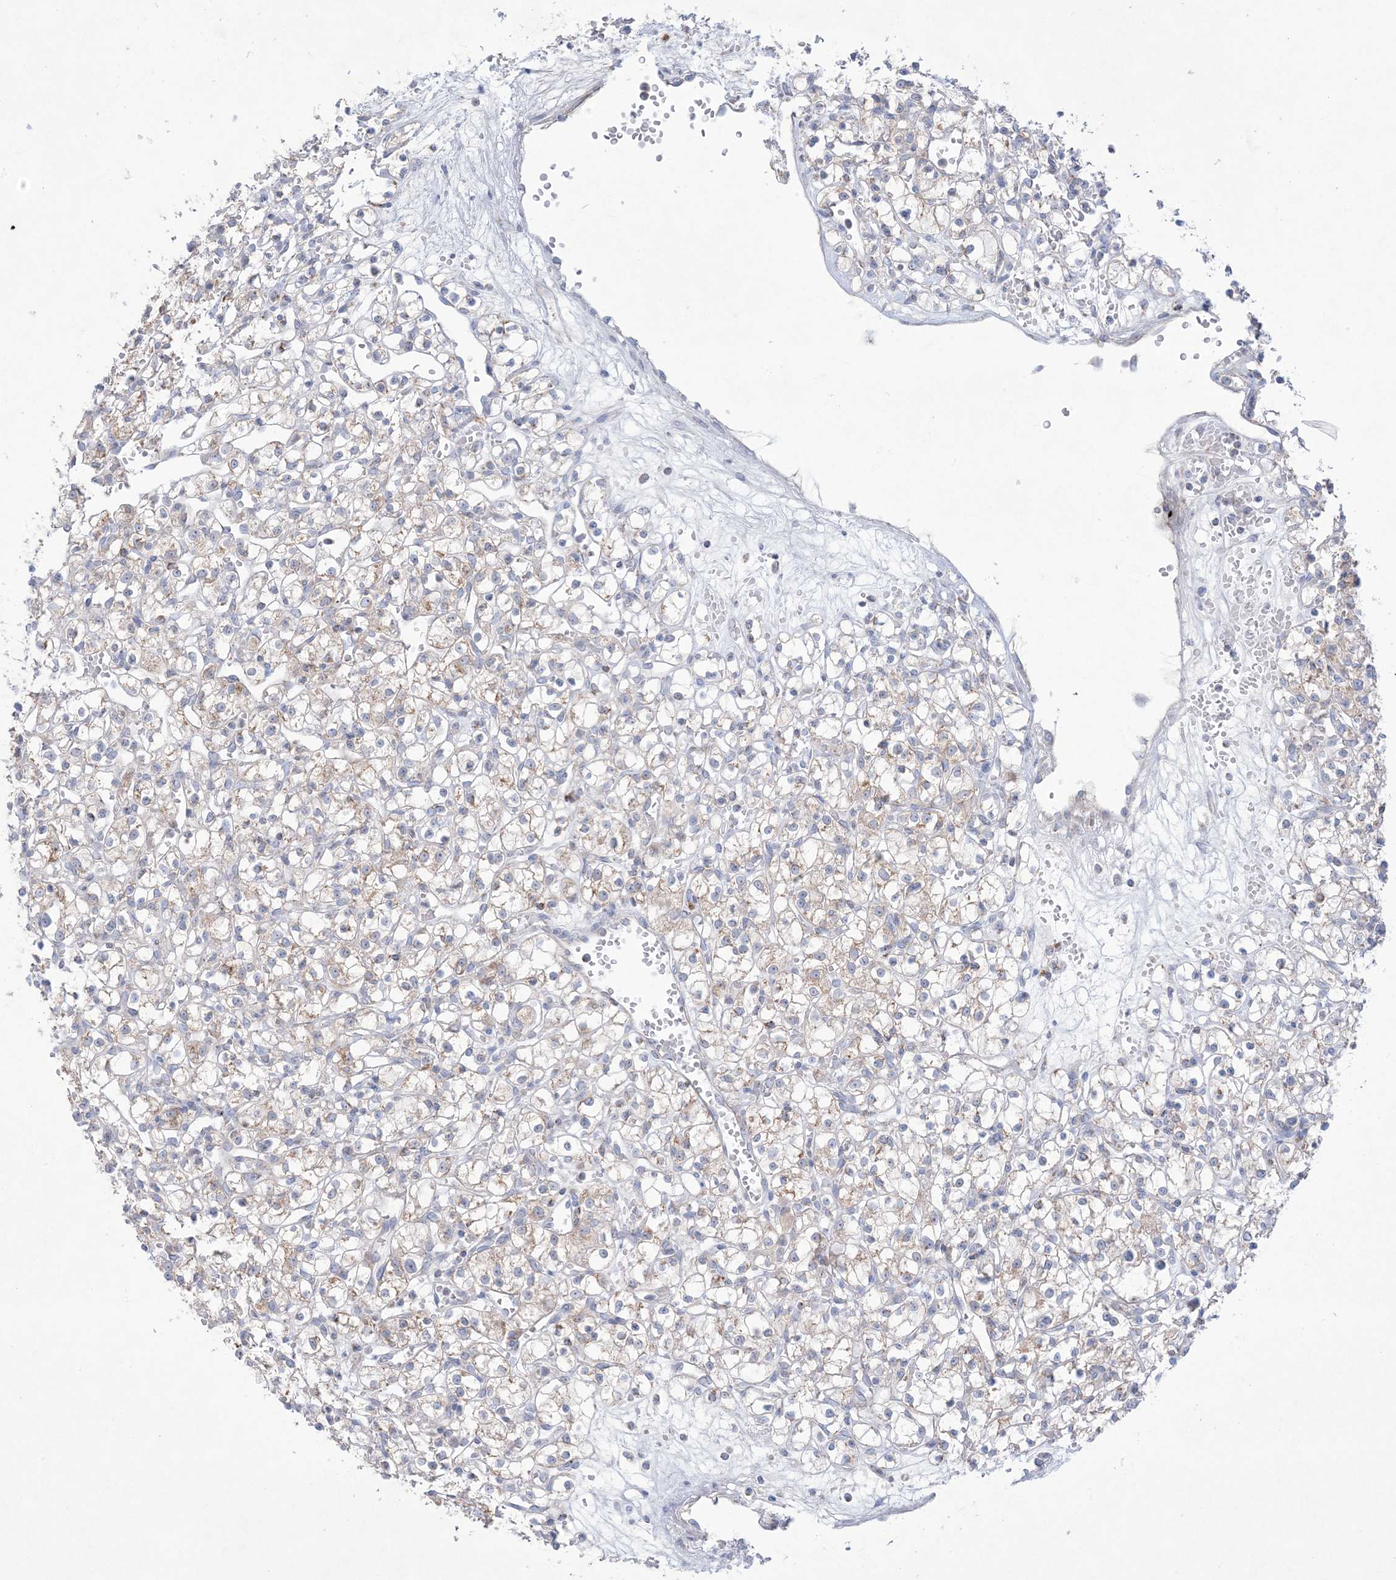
{"staining": {"intensity": "weak", "quantity": "25%-75%", "location": "cytoplasmic/membranous"}, "tissue": "renal cancer", "cell_type": "Tumor cells", "image_type": "cancer", "snomed": [{"axis": "morphology", "description": "Adenocarcinoma, NOS"}, {"axis": "topography", "description": "Kidney"}], "caption": "A histopathology image of renal cancer stained for a protein displays weak cytoplasmic/membranous brown staining in tumor cells.", "gene": "KCTD6", "patient": {"sex": "female", "age": 59}}